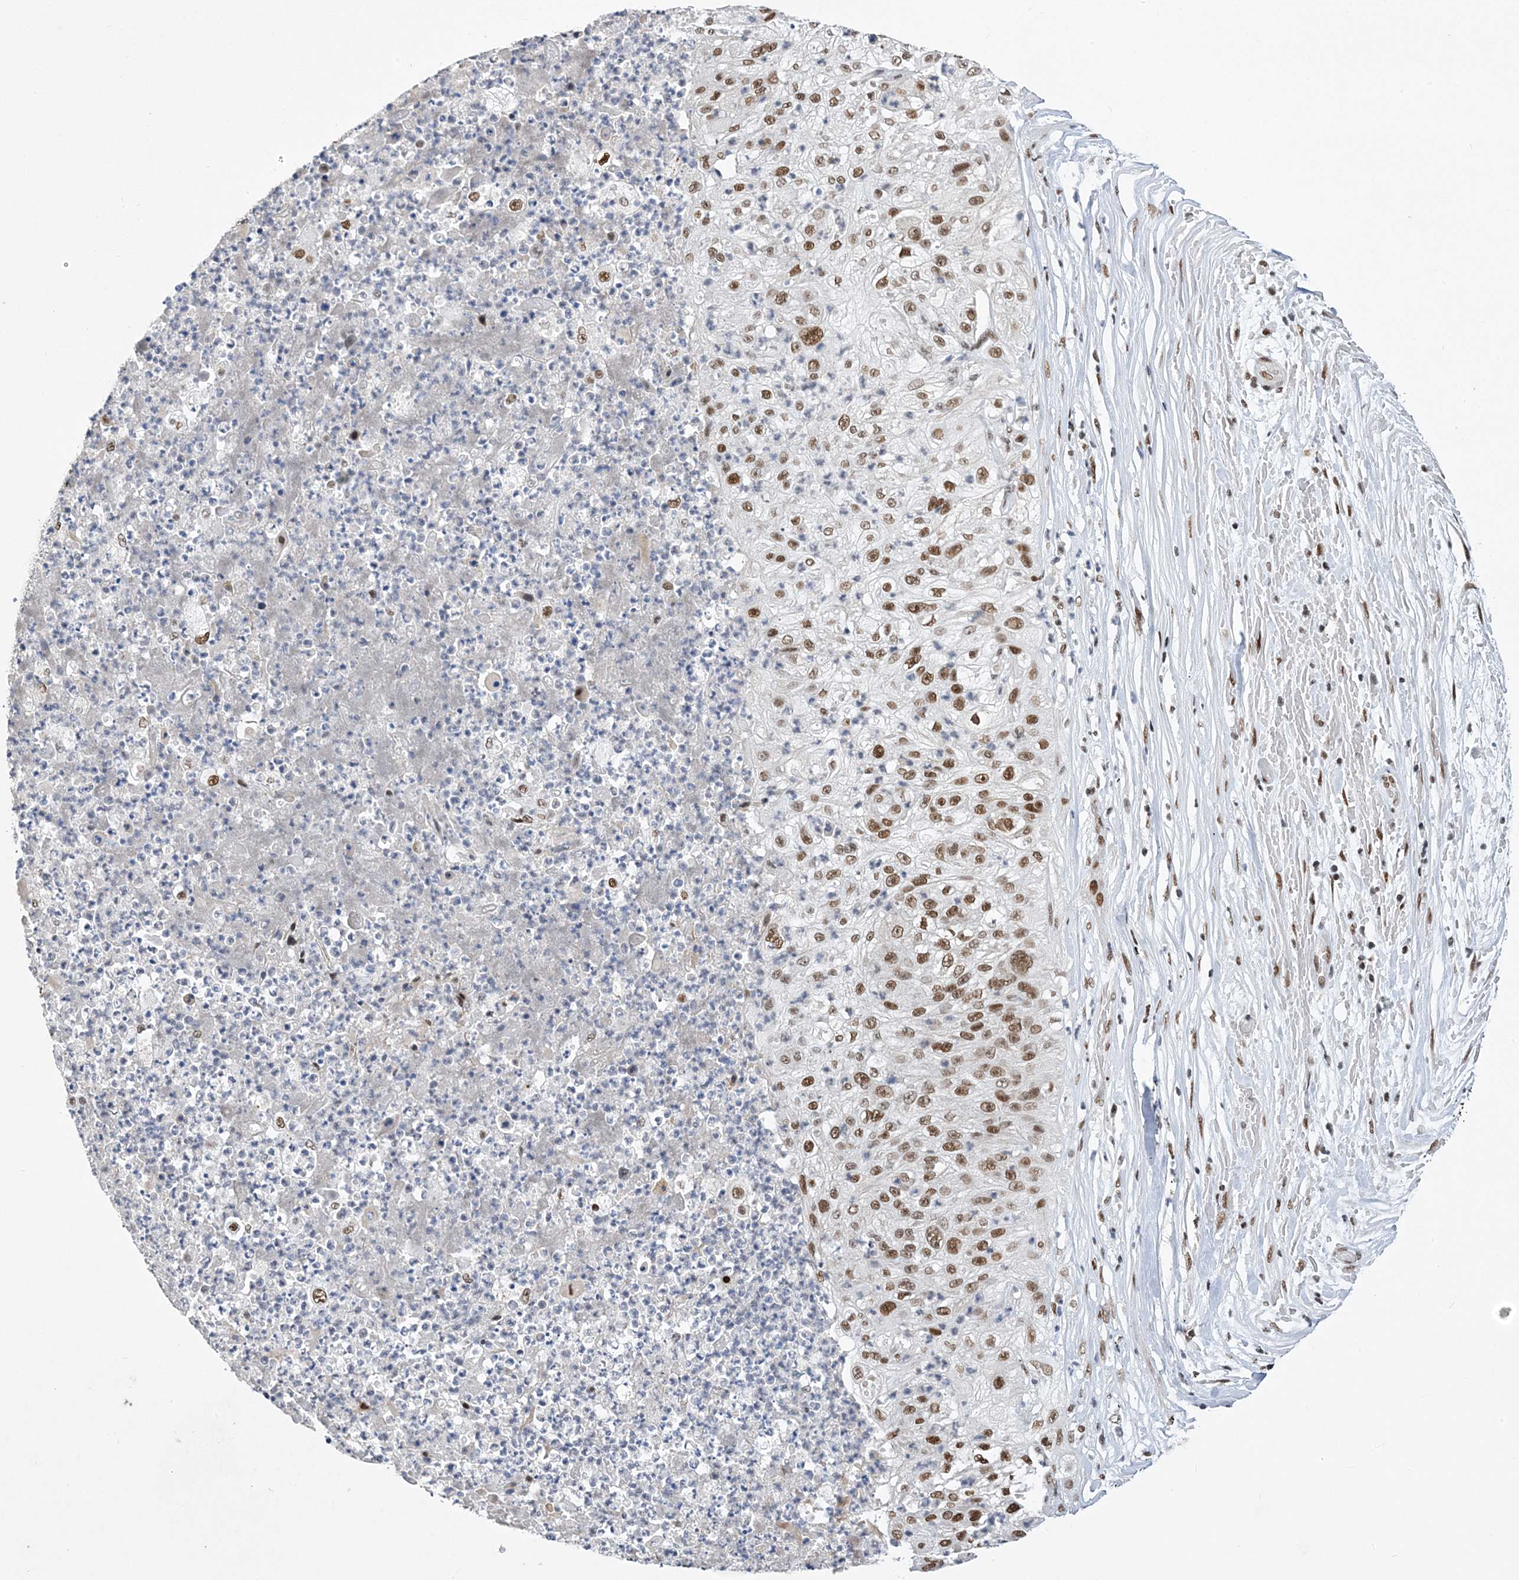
{"staining": {"intensity": "moderate", "quantity": ">75%", "location": "nuclear"}, "tissue": "lung cancer", "cell_type": "Tumor cells", "image_type": "cancer", "snomed": [{"axis": "morphology", "description": "Inflammation, NOS"}, {"axis": "morphology", "description": "Squamous cell carcinoma, NOS"}, {"axis": "topography", "description": "Lymph node"}, {"axis": "topography", "description": "Soft tissue"}, {"axis": "topography", "description": "Lung"}], "caption": "This micrograph shows lung squamous cell carcinoma stained with immunohistochemistry (IHC) to label a protein in brown. The nuclear of tumor cells show moderate positivity for the protein. Nuclei are counter-stained blue.", "gene": "ZBTB7A", "patient": {"sex": "male", "age": 66}}